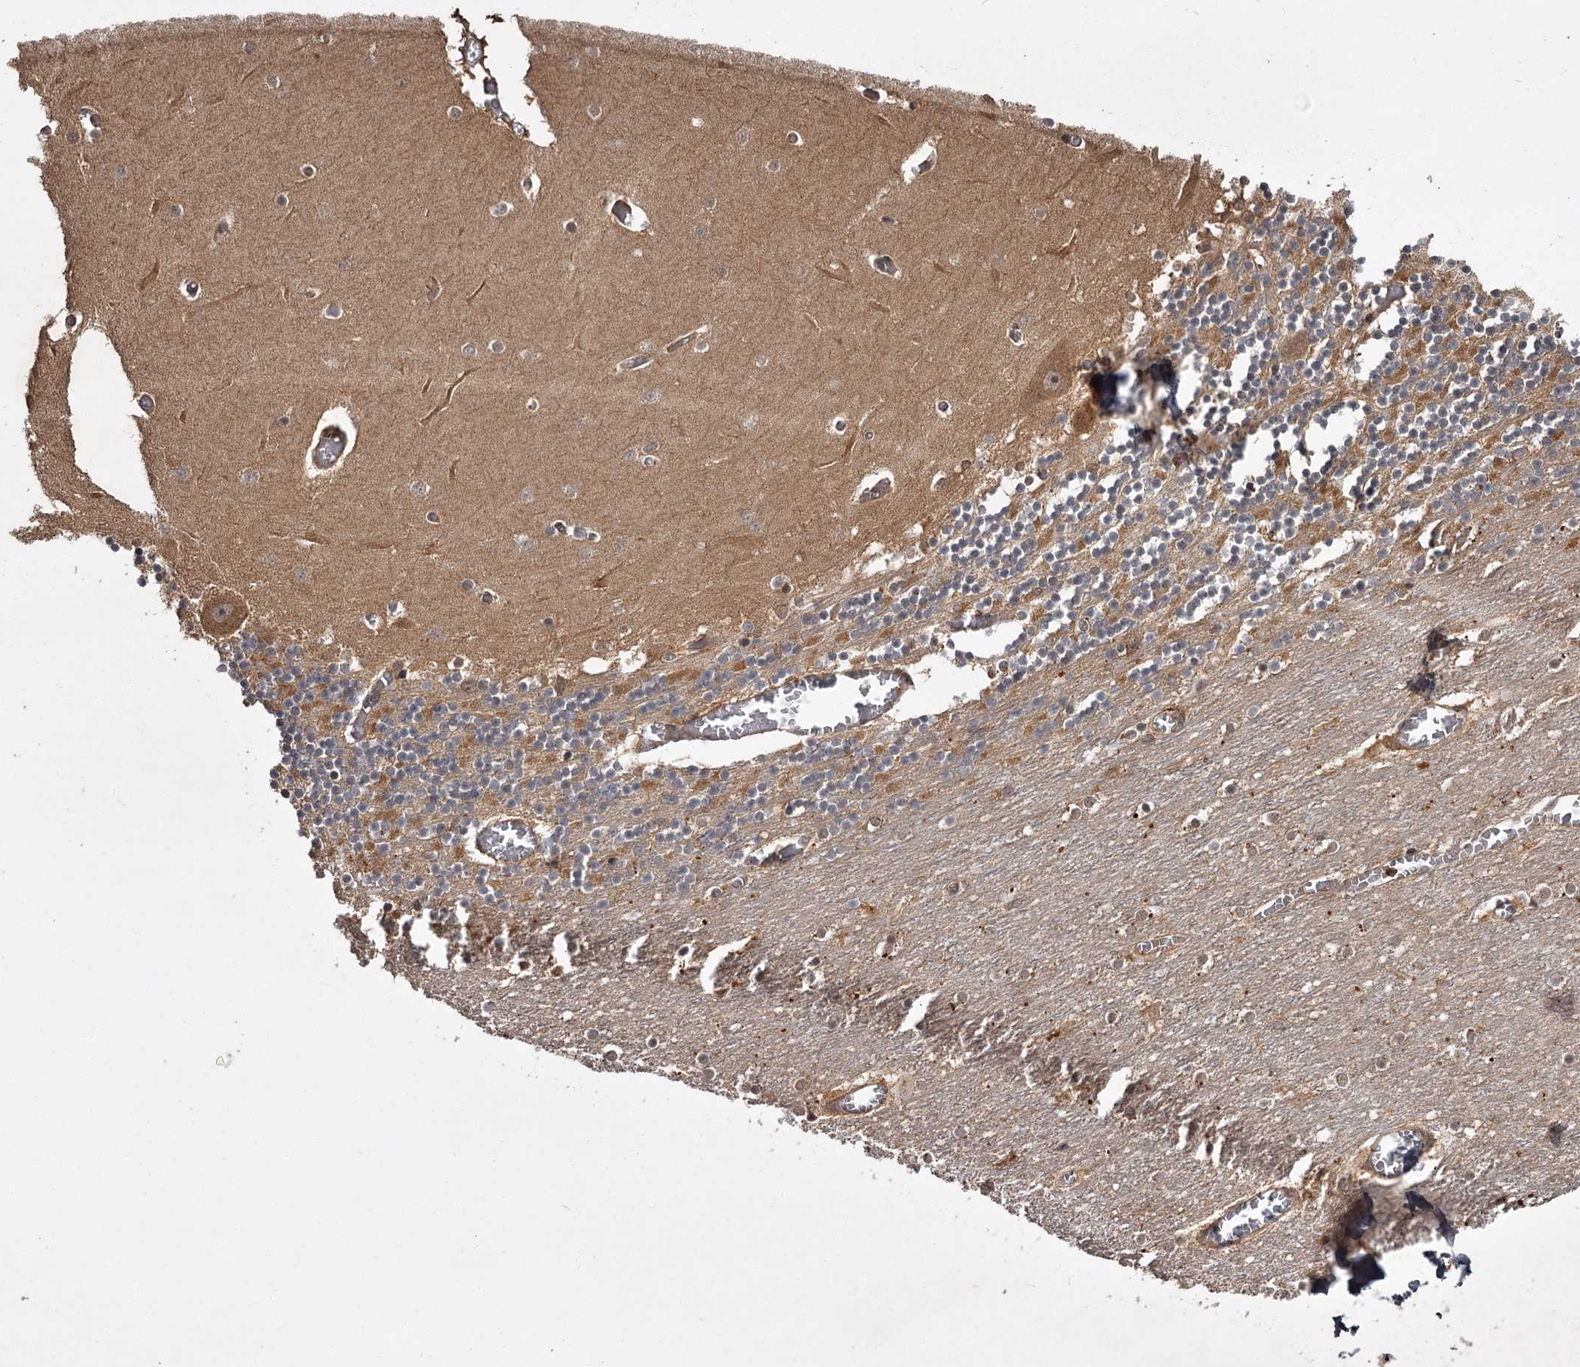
{"staining": {"intensity": "moderate", "quantity": "25%-75%", "location": "cytoplasmic/membranous"}, "tissue": "cerebellum", "cell_type": "Cells in granular layer", "image_type": "normal", "snomed": [{"axis": "morphology", "description": "Normal tissue, NOS"}, {"axis": "topography", "description": "Cerebellum"}], "caption": "A brown stain highlights moderate cytoplasmic/membranous positivity of a protein in cells in granular layer of benign human cerebellum. Using DAB (brown) and hematoxylin (blue) stains, captured at high magnification using brightfield microscopy.", "gene": "TBC1D23", "patient": {"sex": "female", "age": 28}}